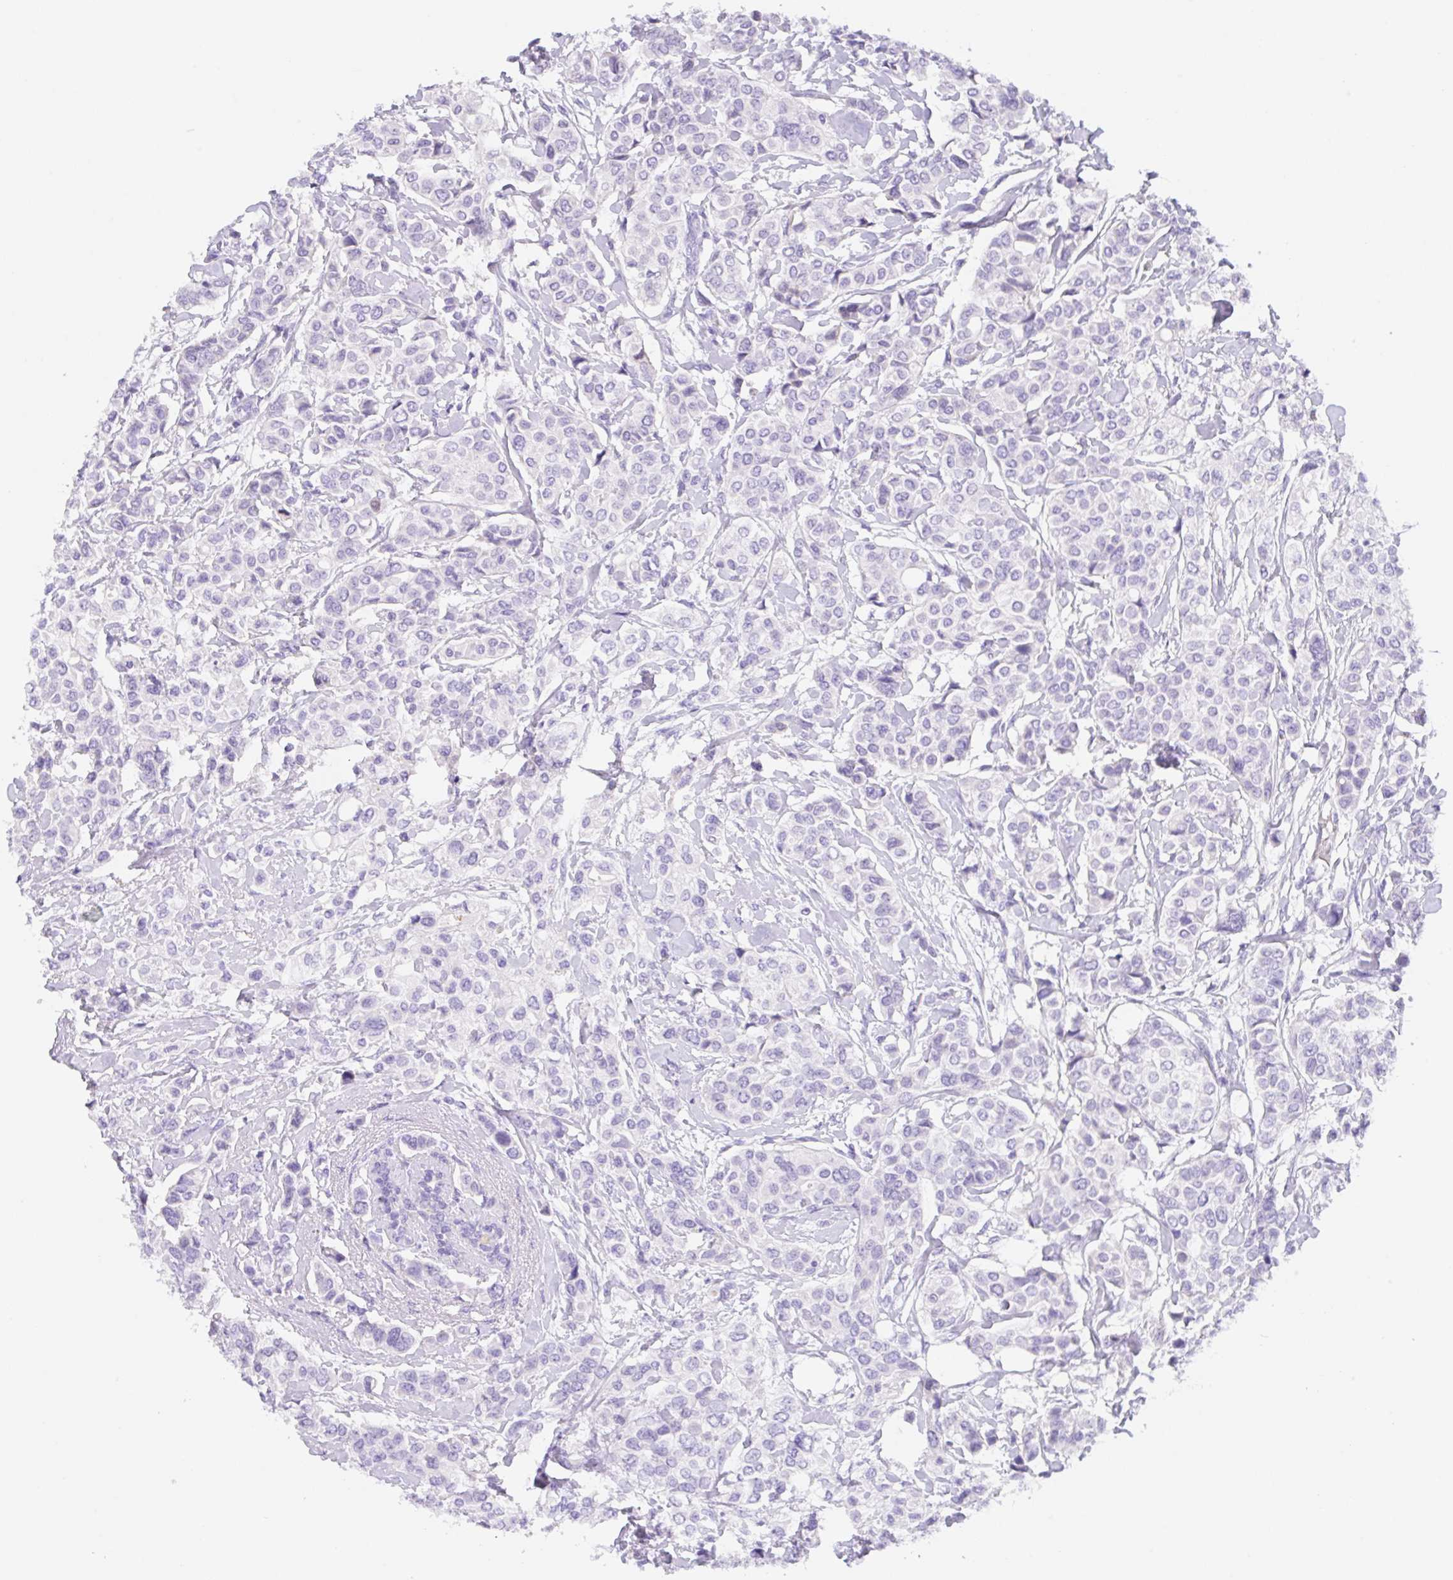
{"staining": {"intensity": "negative", "quantity": "none", "location": "none"}, "tissue": "breast cancer", "cell_type": "Tumor cells", "image_type": "cancer", "snomed": [{"axis": "morphology", "description": "Lobular carcinoma"}, {"axis": "topography", "description": "Breast"}], "caption": "DAB (3,3'-diaminobenzidine) immunohistochemical staining of breast cancer displays no significant staining in tumor cells. Nuclei are stained in blue.", "gene": "KLK8", "patient": {"sex": "female", "age": 51}}